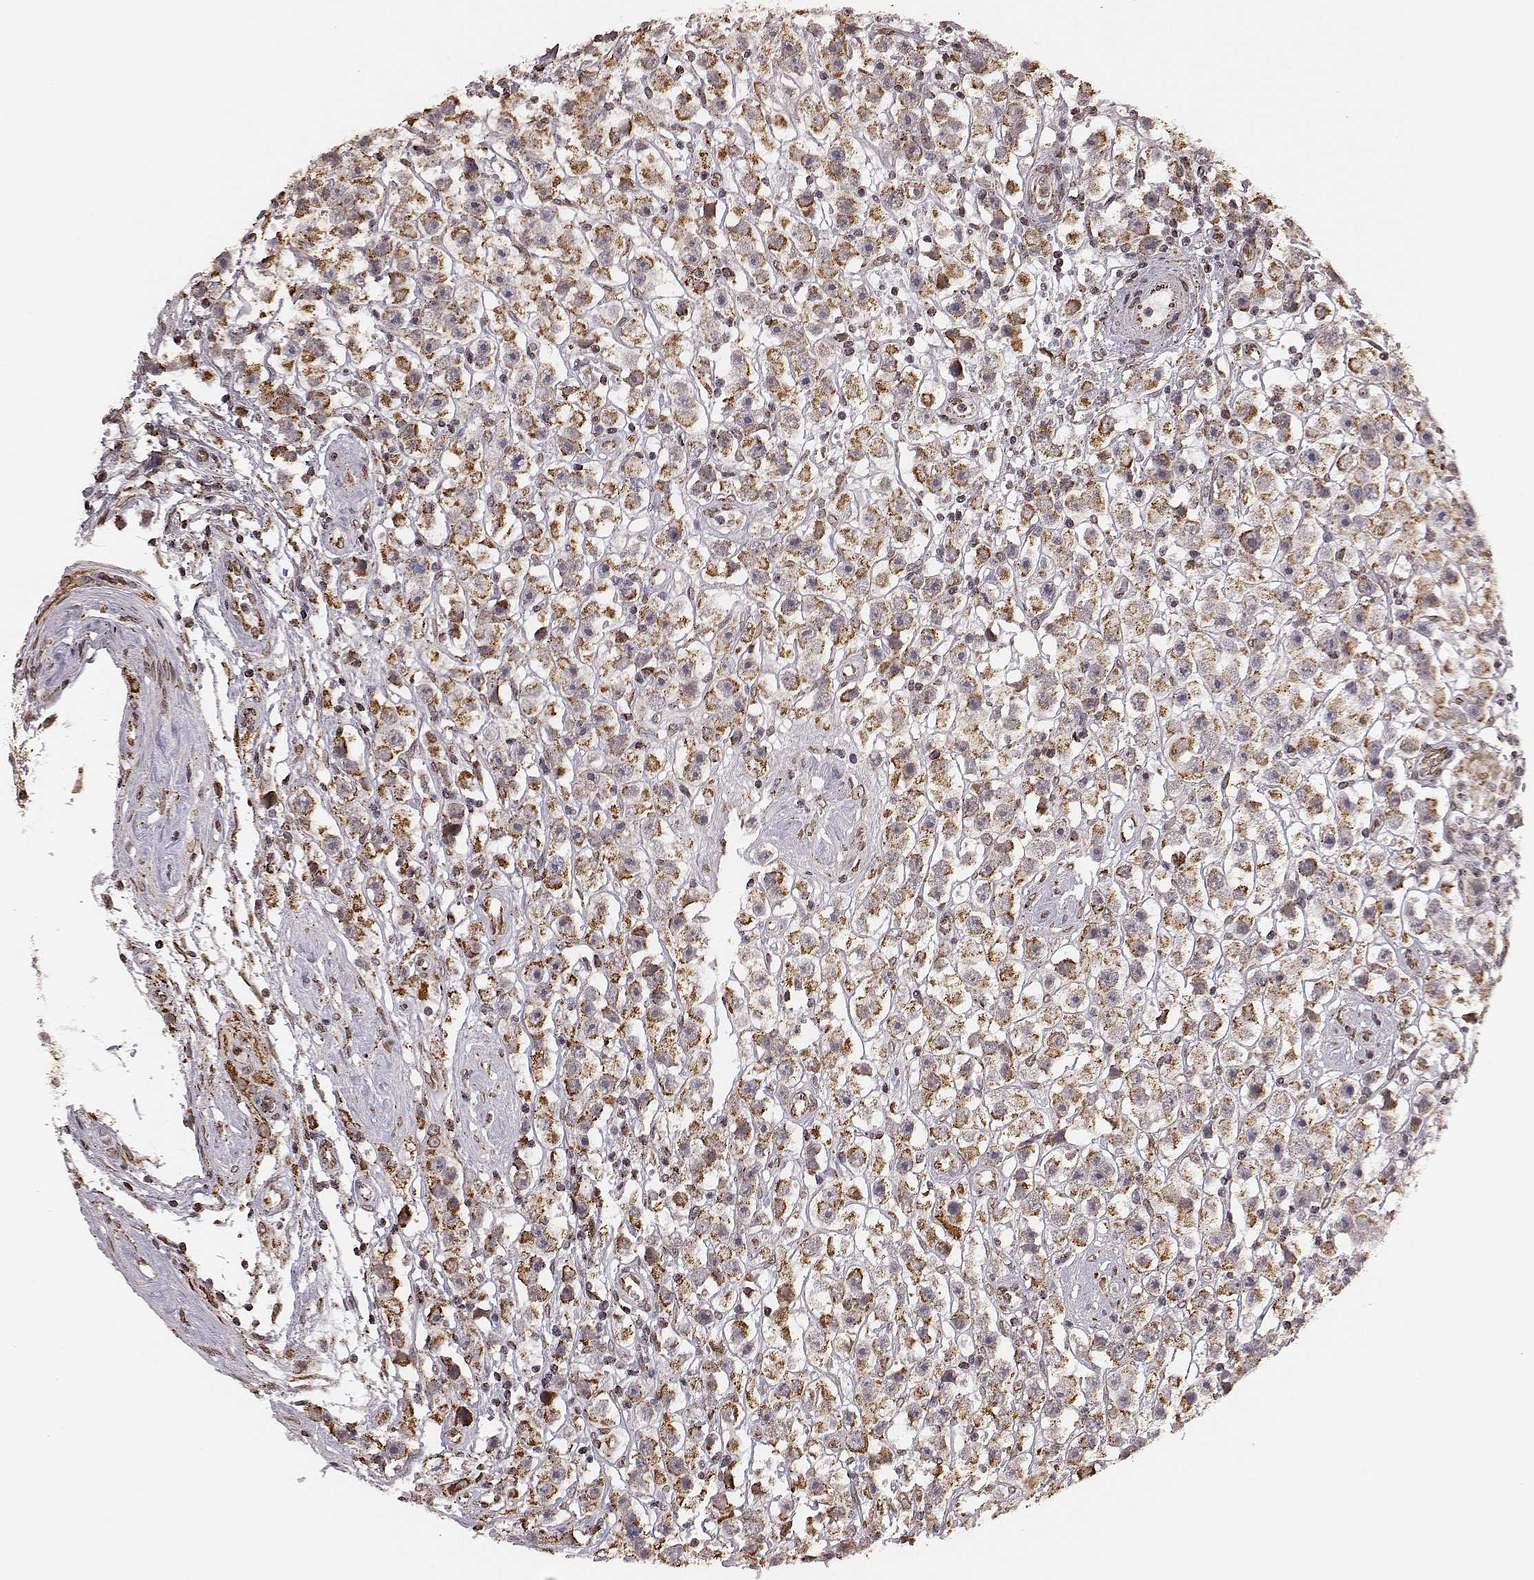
{"staining": {"intensity": "moderate", "quantity": "25%-75%", "location": "cytoplasmic/membranous"}, "tissue": "testis cancer", "cell_type": "Tumor cells", "image_type": "cancer", "snomed": [{"axis": "morphology", "description": "Seminoma, NOS"}, {"axis": "topography", "description": "Testis"}], "caption": "Seminoma (testis) tissue shows moderate cytoplasmic/membranous staining in approximately 25%-75% of tumor cells, visualized by immunohistochemistry. The staining was performed using DAB, with brown indicating positive protein expression. Nuclei are stained blue with hematoxylin.", "gene": "ACOT2", "patient": {"sex": "male", "age": 45}}